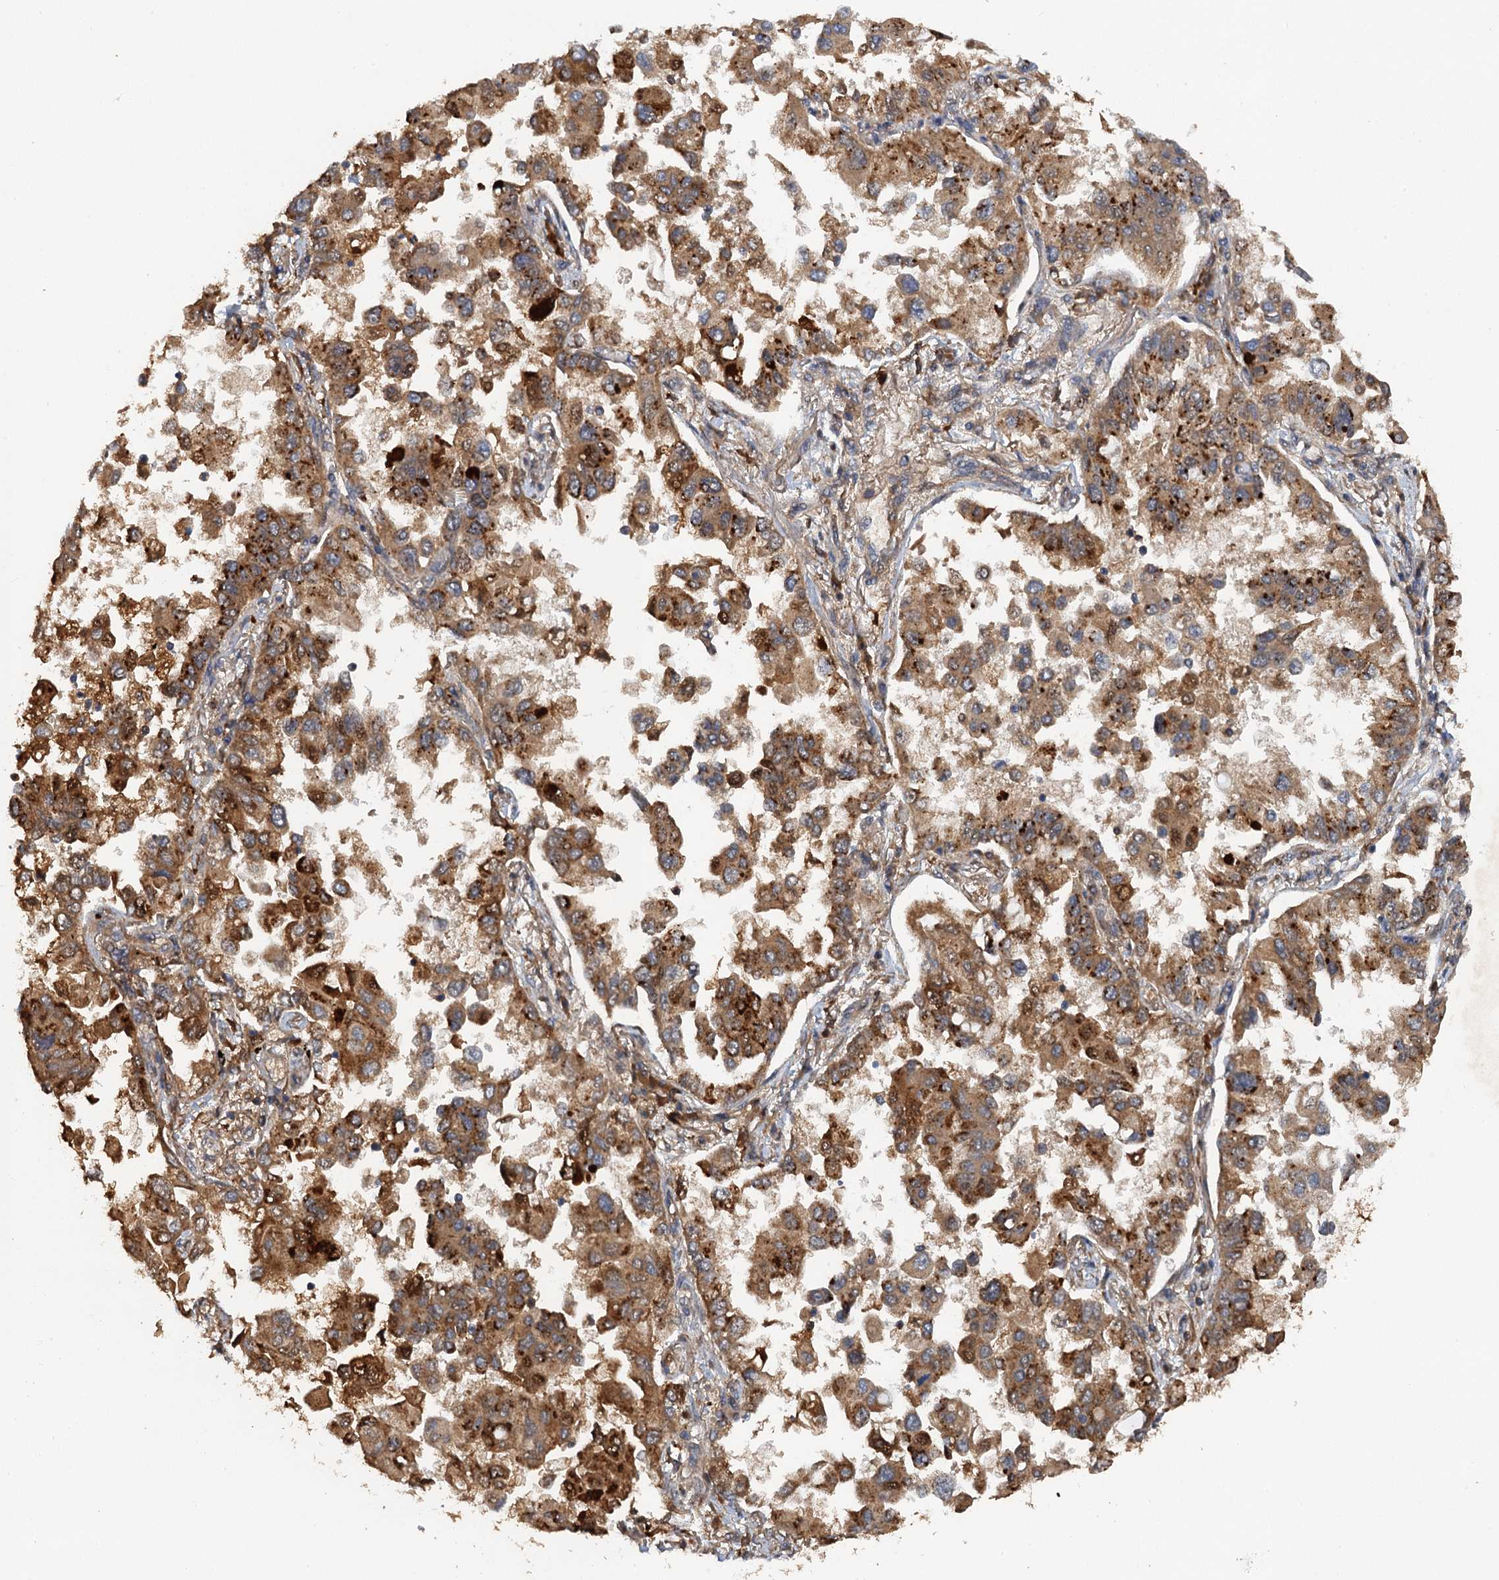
{"staining": {"intensity": "moderate", "quantity": ">75%", "location": "cytoplasmic/membranous"}, "tissue": "lung cancer", "cell_type": "Tumor cells", "image_type": "cancer", "snomed": [{"axis": "morphology", "description": "Adenocarcinoma, NOS"}, {"axis": "topography", "description": "Lung"}], "caption": "Immunohistochemical staining of adenocarcinoma (lung) exhibits medium levels of moderate cytoplasmic/membranous protein positivity in about >75% of tumor cells. (DAB (3,3'-diaminobenzidine) IHC, brown staining for protein, blue staining for nuclei).", "gene": "HAPLN3", "patient": {"sex": "female", "age": 67}}